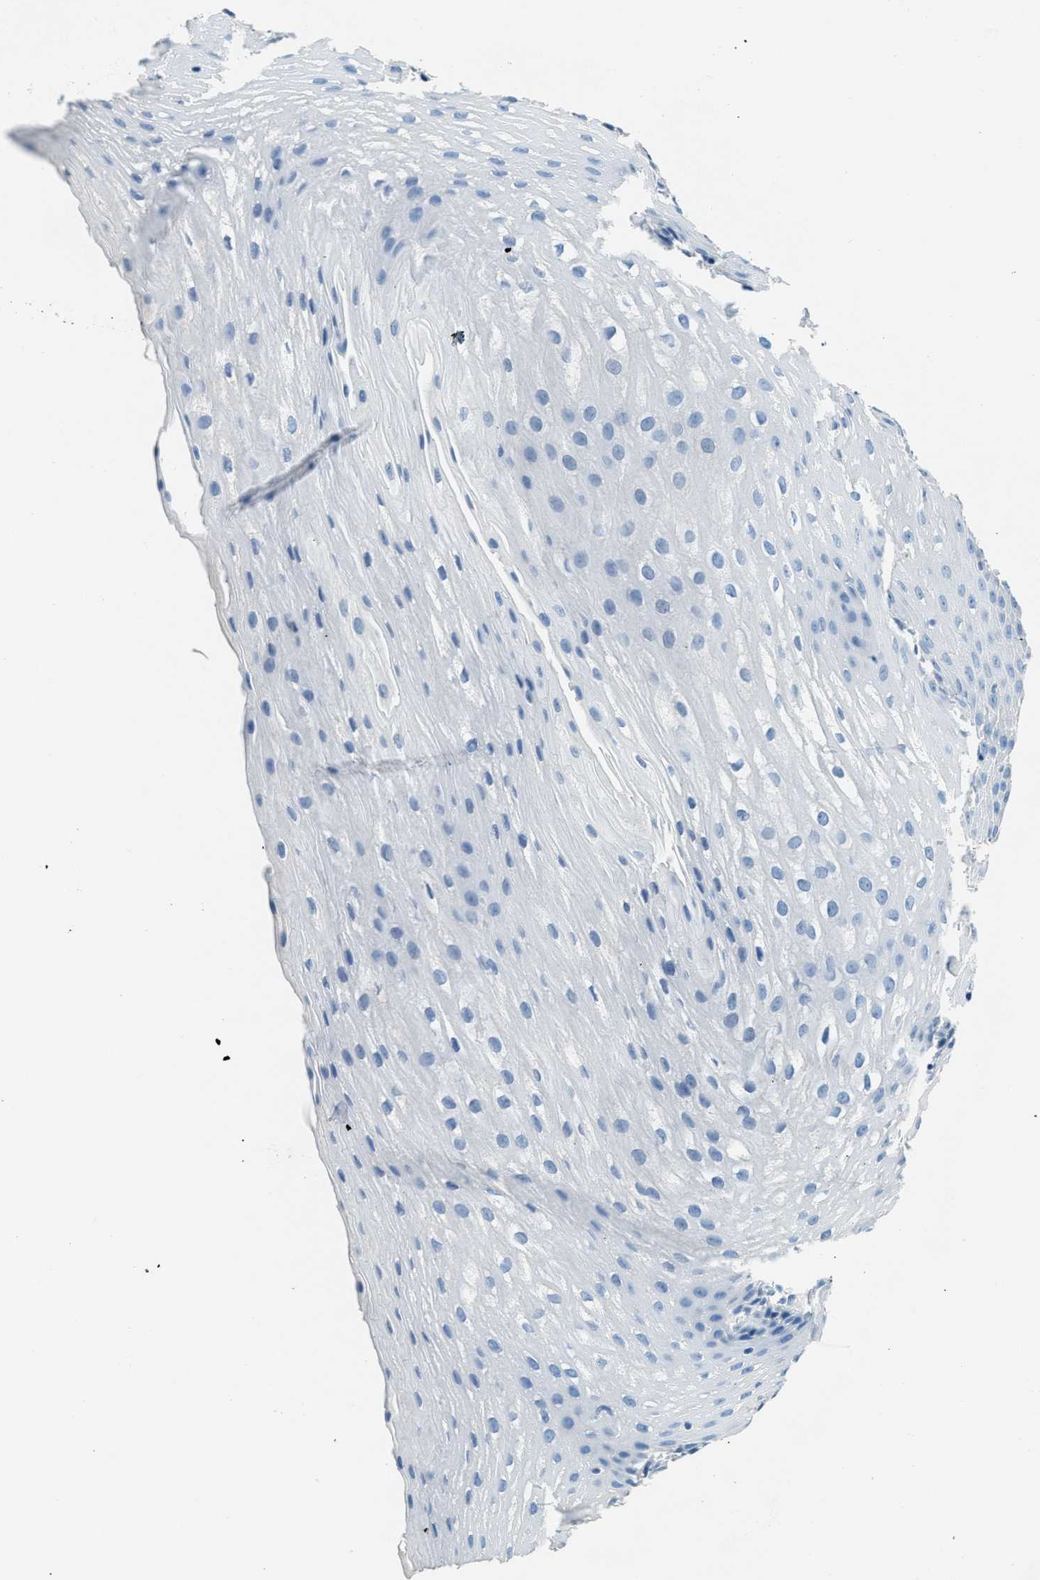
{"staining": {"intensity": "negative", "quantity": "none", "location": "none"}, "tissue": "esophagus", "cell_type": "Squamous epithelial cells", "image_type": "normal", "snomed": [{"axis": "morphology", "description": "Normal tissue, NOS"}, {"axis": "topography", "description": "Esophagus"}], "caption": "Immunohistochemical staining of normal human esophagus demonstrates no significant expression in squamous epithelial cells.", "gene": "A2M", "patient": {"sex": "male", "age": 48}}